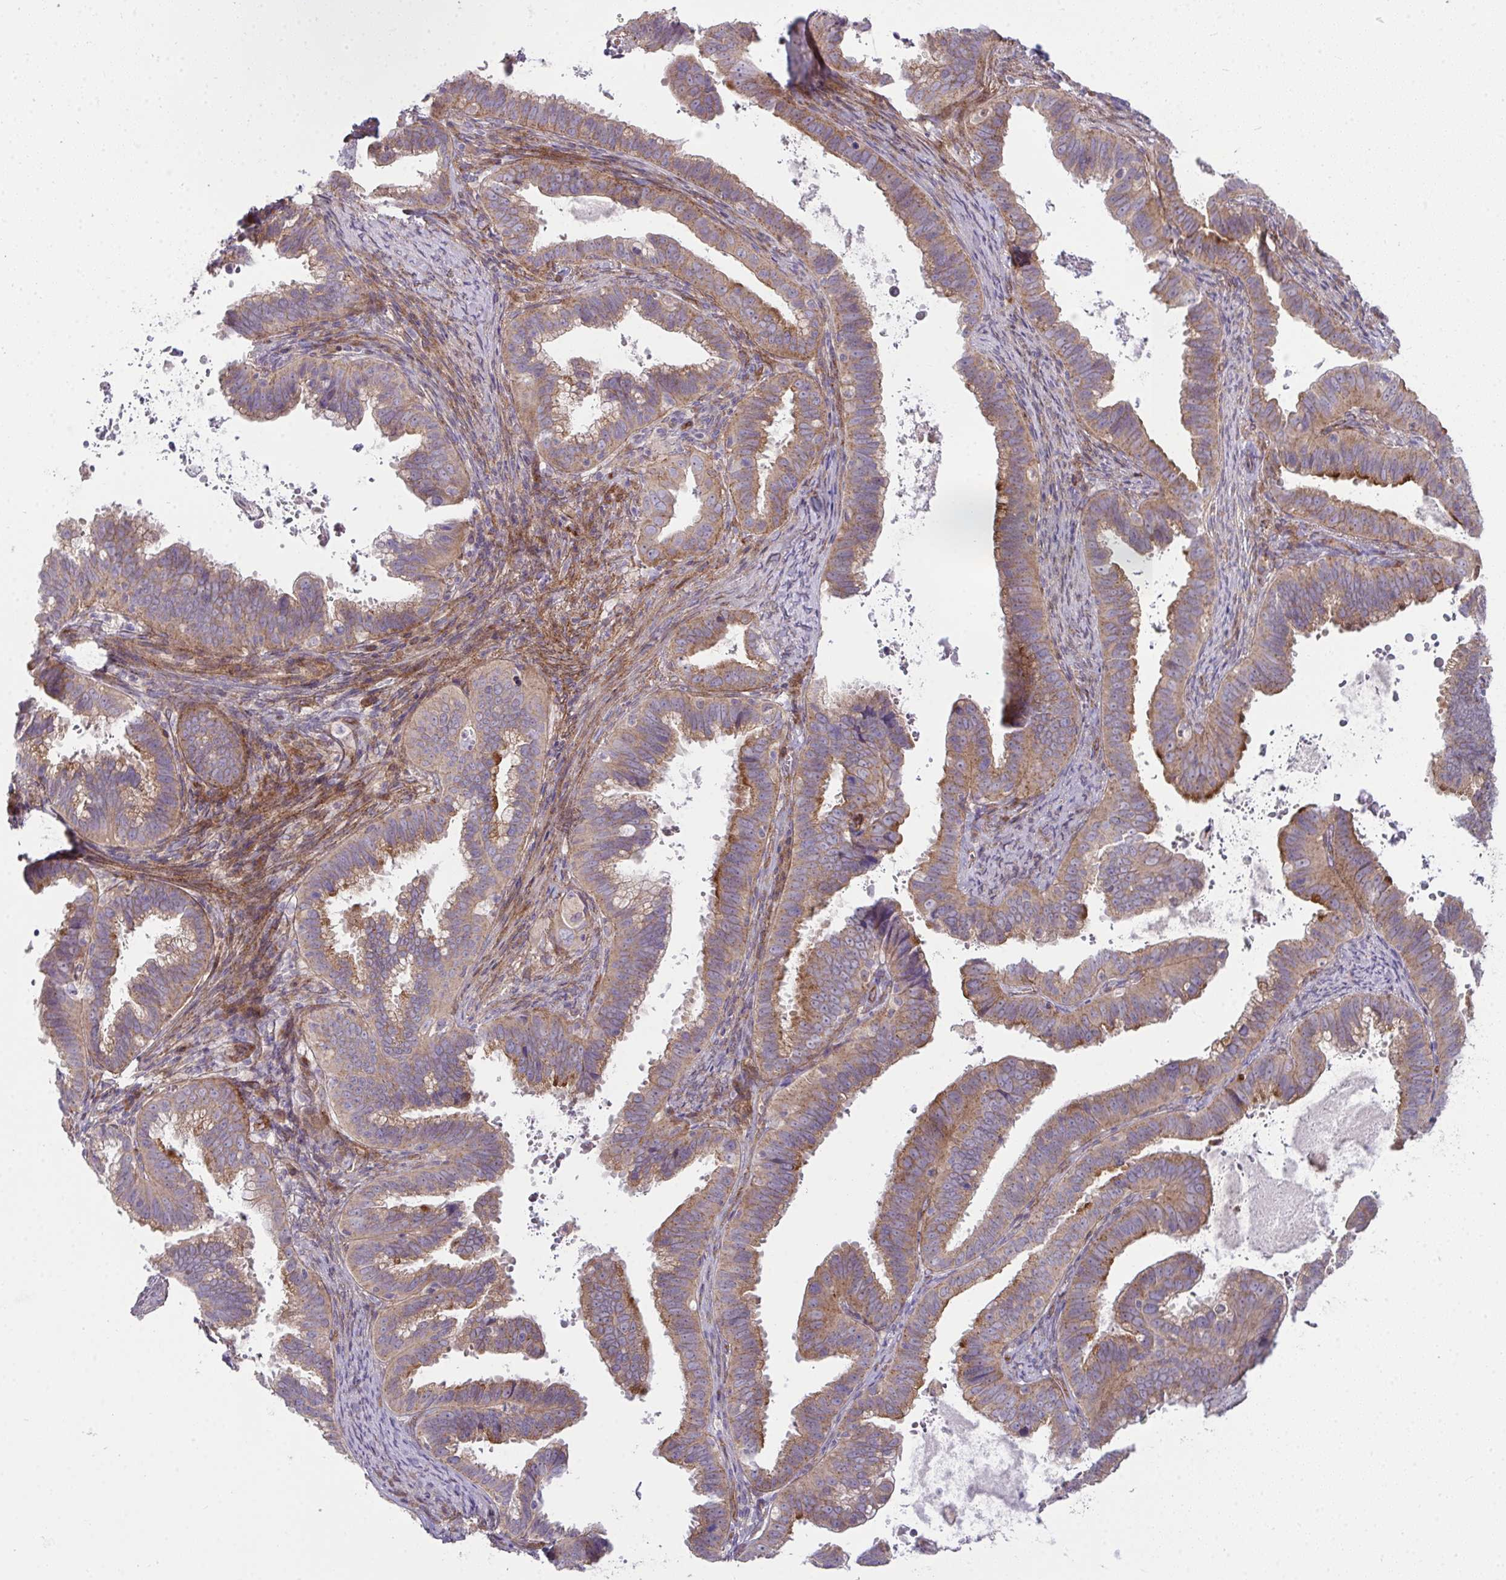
{"staining": {"intensity": "moderate", "quantity": ">75%", "location": "cytoplasmic/membranous"}, "tissue": "cervical cancer", "cell_type": "Tumor cells", "image_type": "cancer", "snomed": [{"axis": "morphology", "description": "Adenocarcinoma, NOS"}, {"axis": "topography", "description": "Cervix"}], "caption": "The immunohistochemical stain highlights moderate cytoplasmic/membranous staining in tumor cells of cervical cancer tissue. Ihc stains the protein of interest in brown and the nuclei are stained blue.", "gene": "SH2D1B", "patient": {"sex": "female", "age": 61}}